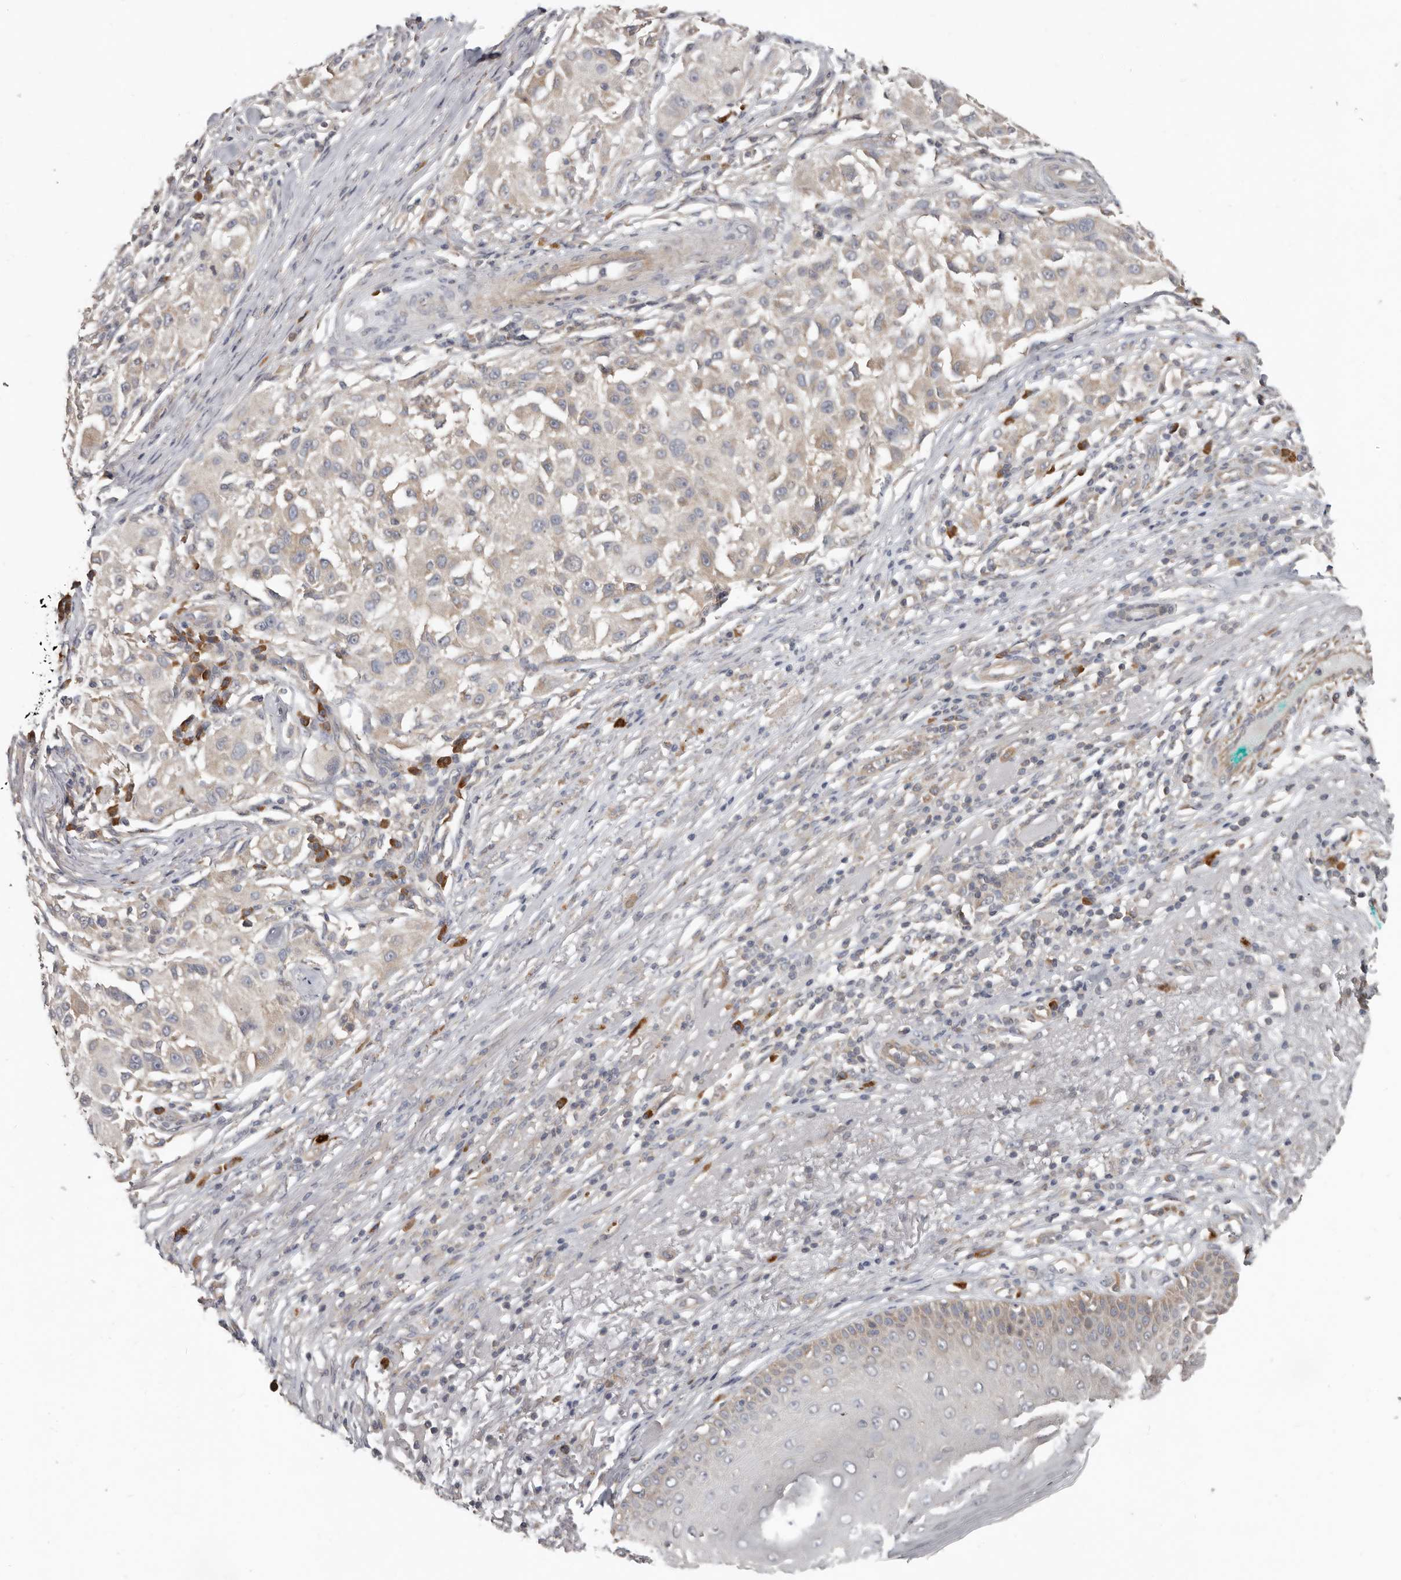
{"staining": {"intensity": "negative", "quantity": "none", "location": "none"}, "tissue": "melanoma", "cell_type": "Tumor cells", "image_type": "cancer", "snomed": [{"axis": "morphology", "description": "Necrosis, NOS"}, {"axis": "morphology", "description": "Malignant melanoma, NOS"}, {"axis": "topography", "description": "Skin"}], "caption": "This is a histopathology image of IHC staining of melanoma, which shows no expression in tumor cells. (DAB immunohistochemistry (IHC) visualized using brightfield microscopy, high magnification).", "gene": "AKNAD1", "patient": {"sex": "female", "age": 87}}